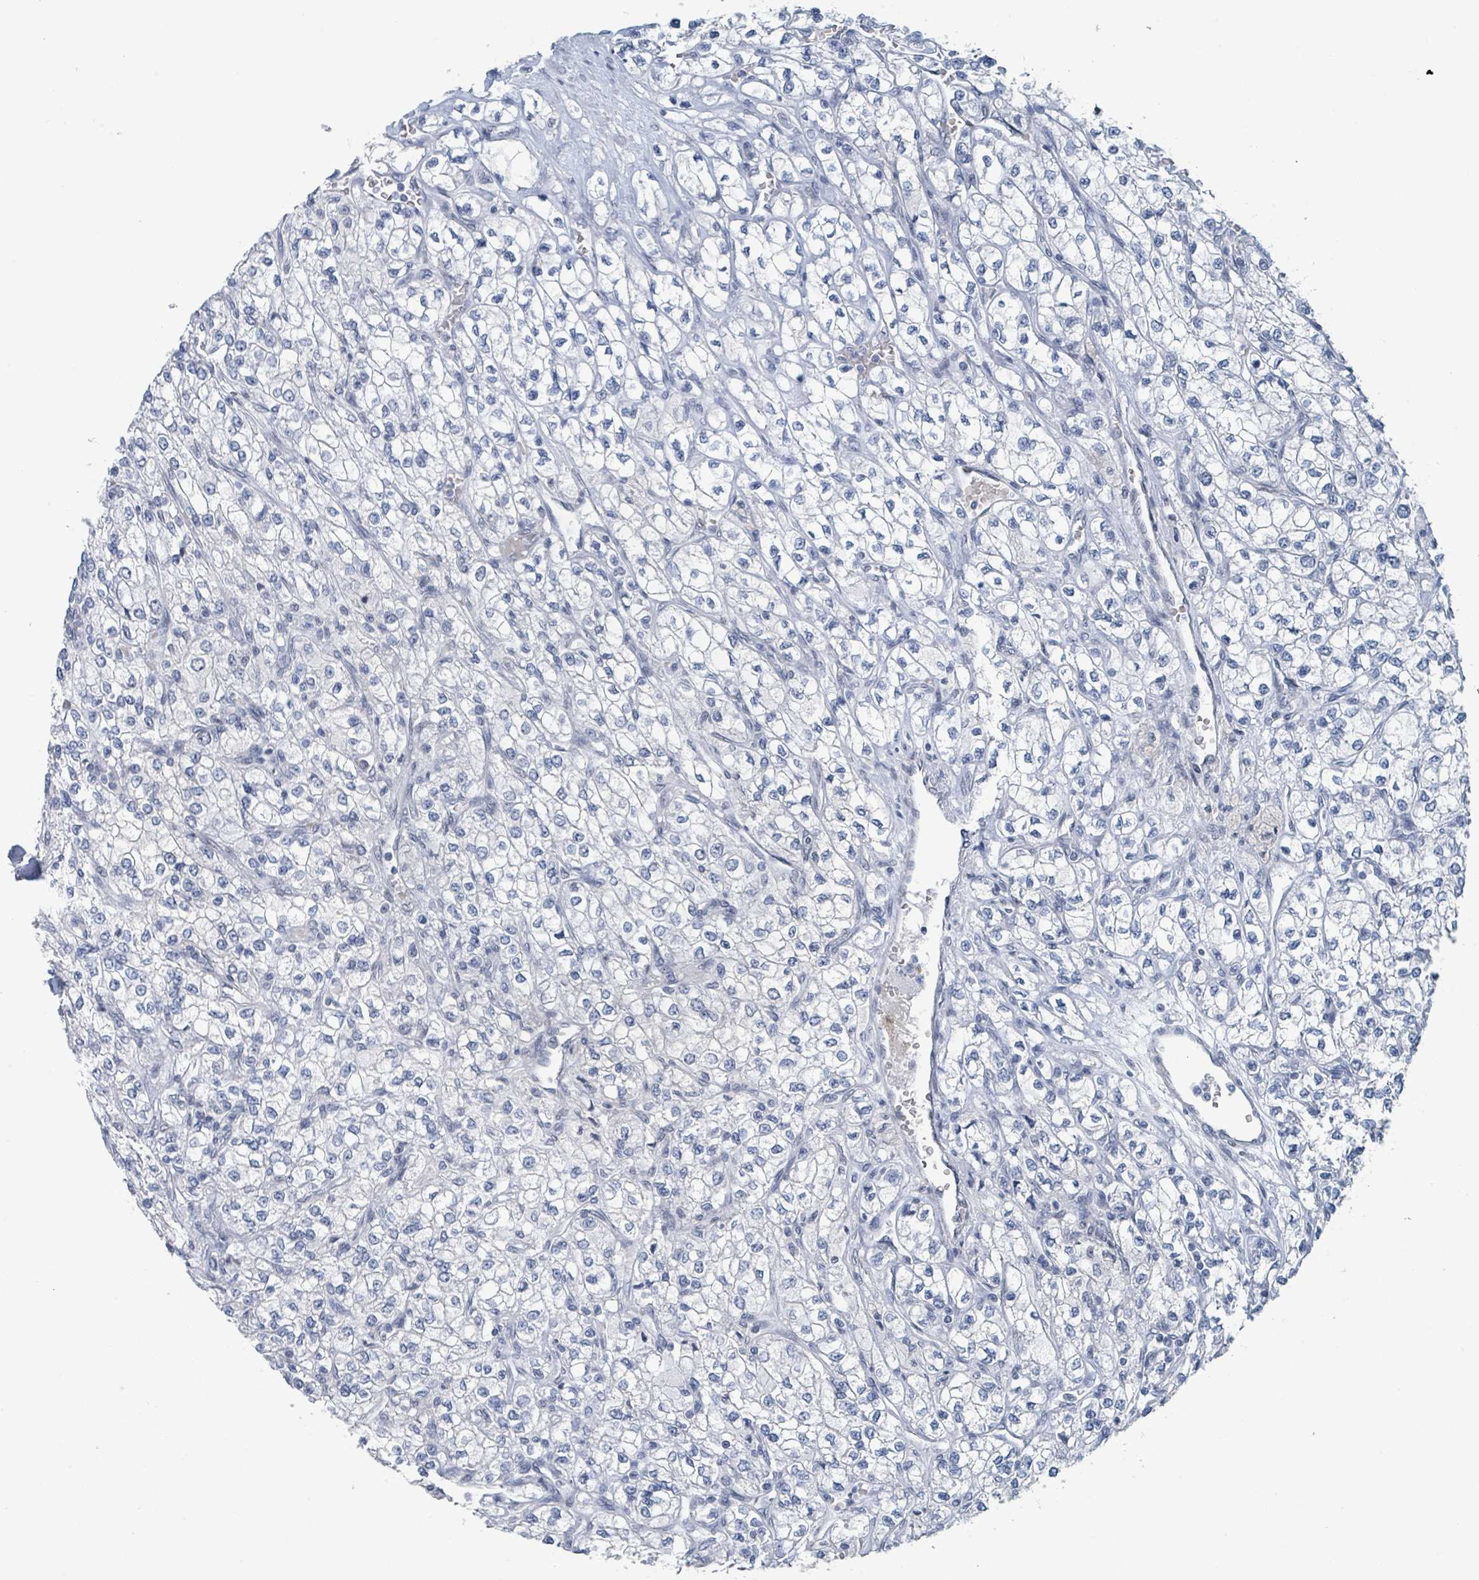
{"staining": {"intensity": "negative", "quantity": "none", "location": "none"}, "tissue": "renal cancer", "cell_type": "Tumor cells", "image_type": "cancer", "snomed": [{"axis": "morphology", "description": "Adenocarcinoma, NOS"}, {"axis": "topography", "description": "Kidney"}], "caption": "A histopathology image of human renal cancer is negative for staining in tumor cells.", "gene": "EHMT2", "patient": {"sex": "male", "age": 80}}